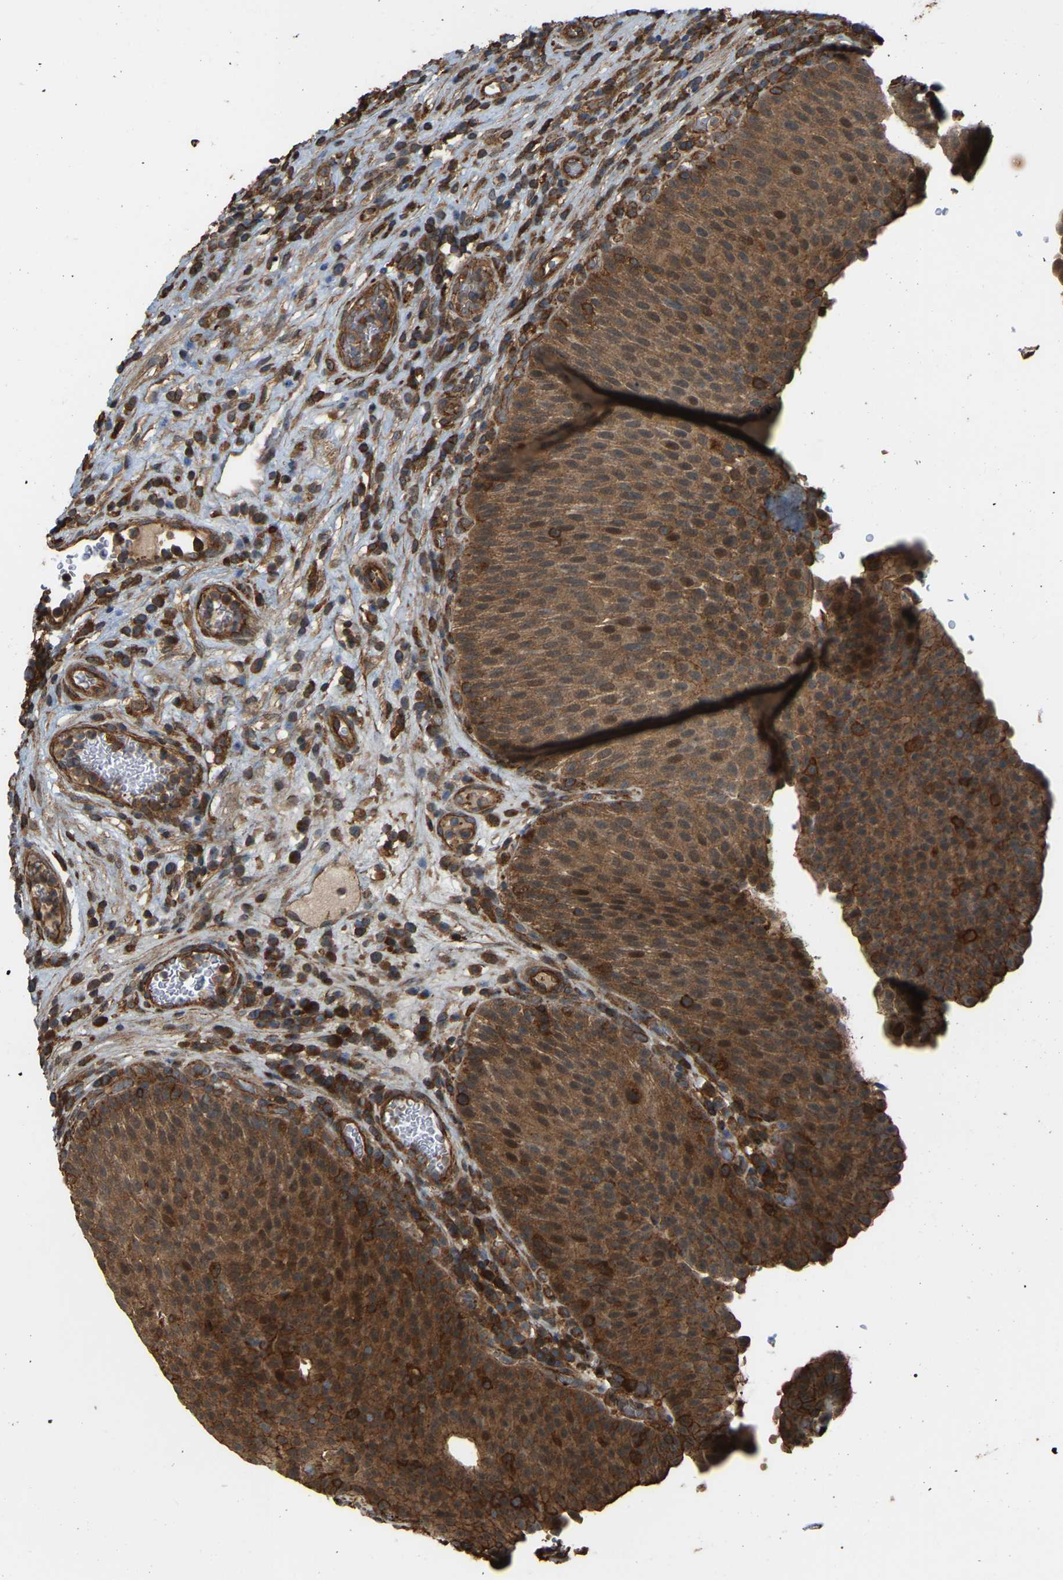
{"staining": {"intensity": "moderate", "quantity": ">75%", "location": "cytoplasmic/membranous"}, "tissue": "urothelial cancer", "cell_type": "Tumor cells", "image_type": "cancer", "snomed": [{"axis": "morphology", "description": "Urothelial carcinoma, High grade"}, {"axis": "topography", "description": "Urinary bladder"}], "caption": "Immunohistochemistry (IHC) micrograph of urothelial cancer stained for a protein (brown), which displays medium levels of moderate cytoplasmic/membranous positivity in approximately >75% of tumor cells.", "gene": "SAMD9L", "patient": {"sex": "male", "age": 74}}